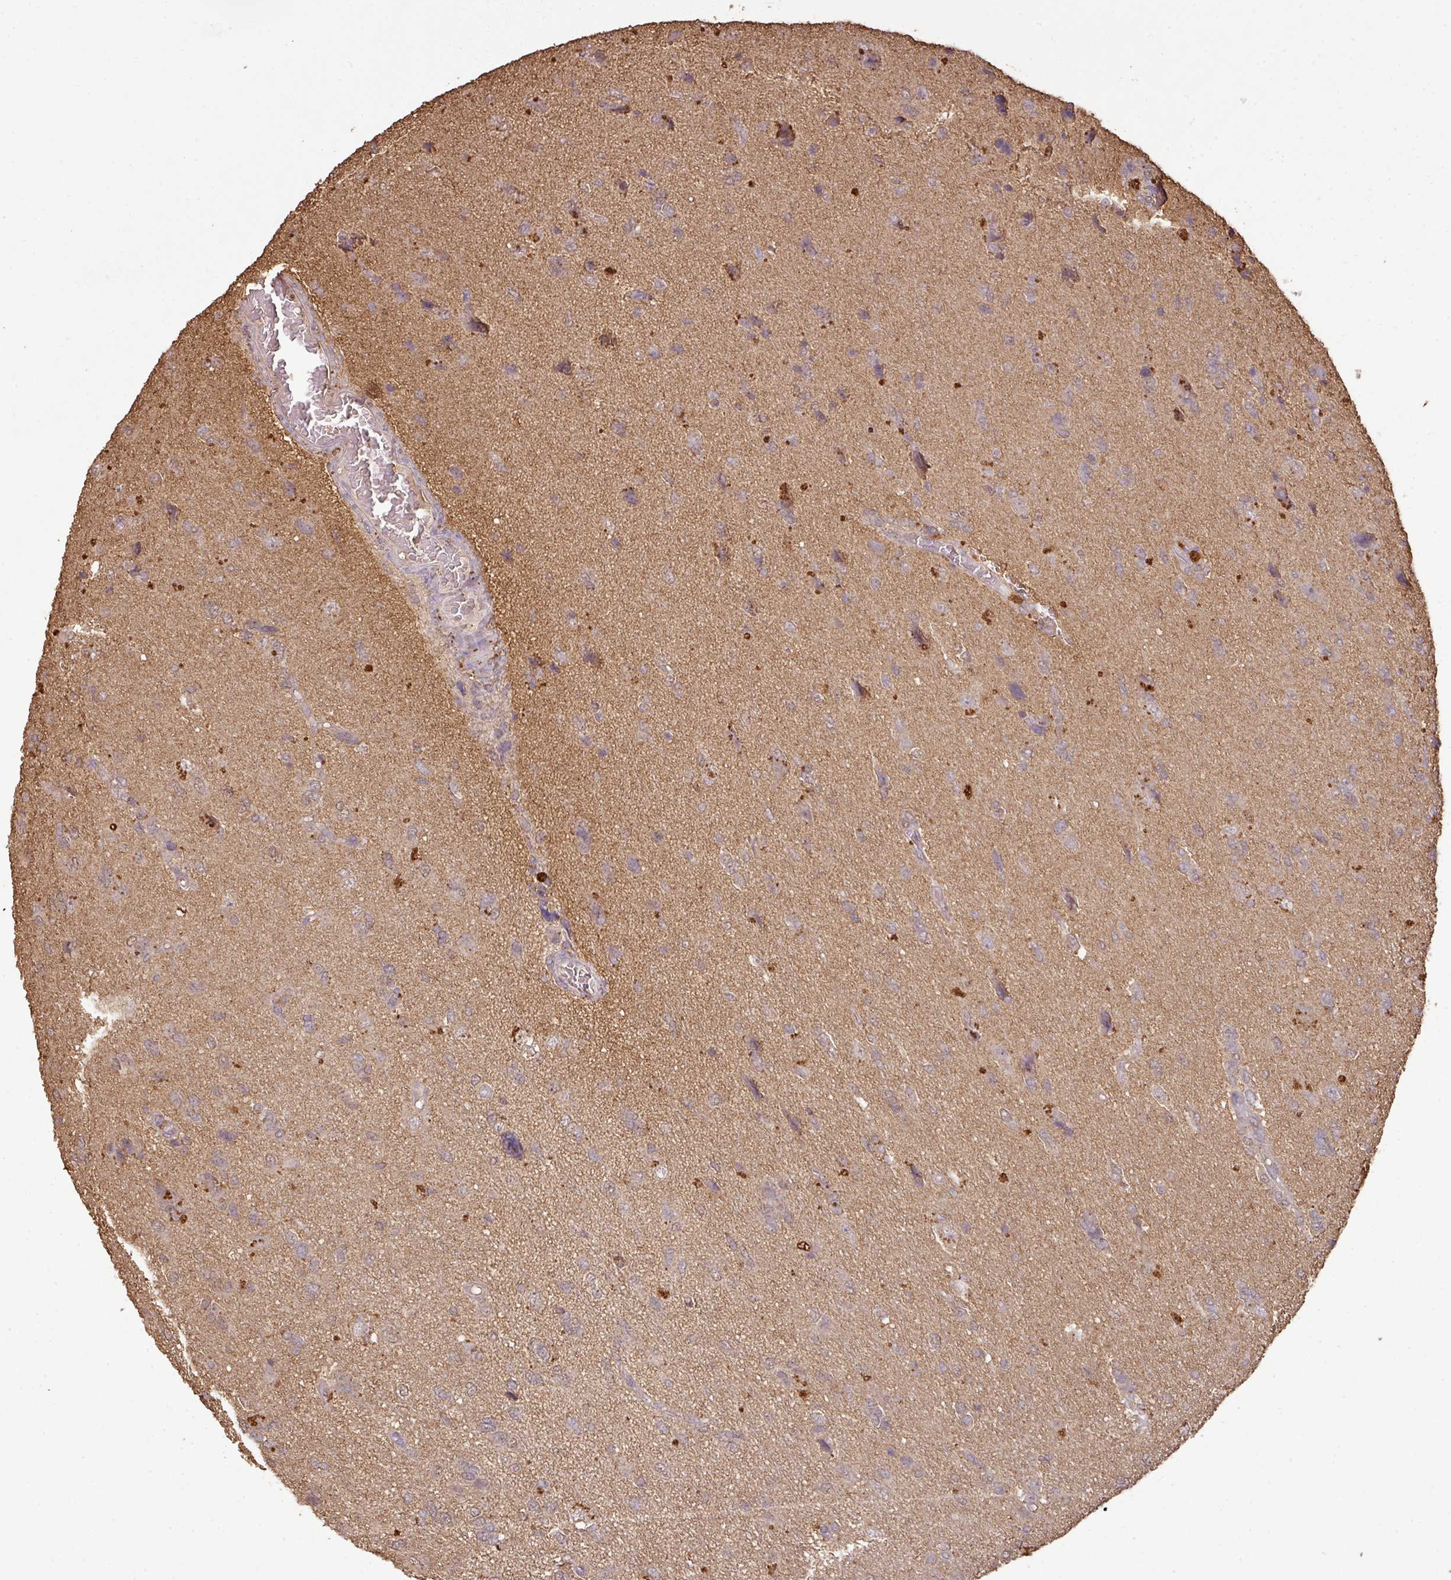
{"staining": {"intensity": "weak", "quantity": "<25%", "location": "cytoplasmic/membranous"}, "tissue": "glioma", "cell_type": "Tumor cells", "image_type": "cancer", "snomed": [{"axis": "morphology", "description": "Glioma, malignant, High grade"}, {"axis": "topography", "description": "Brain"}], "caption": "Histopathology image shows no protein positivity in tumor cells of glioma tissue. (Immunohistochemistry (ihc), brightfield microscopy, high magnification).", "gene": "ATAT1", "patient": {"sex": "female", "age": 59}}